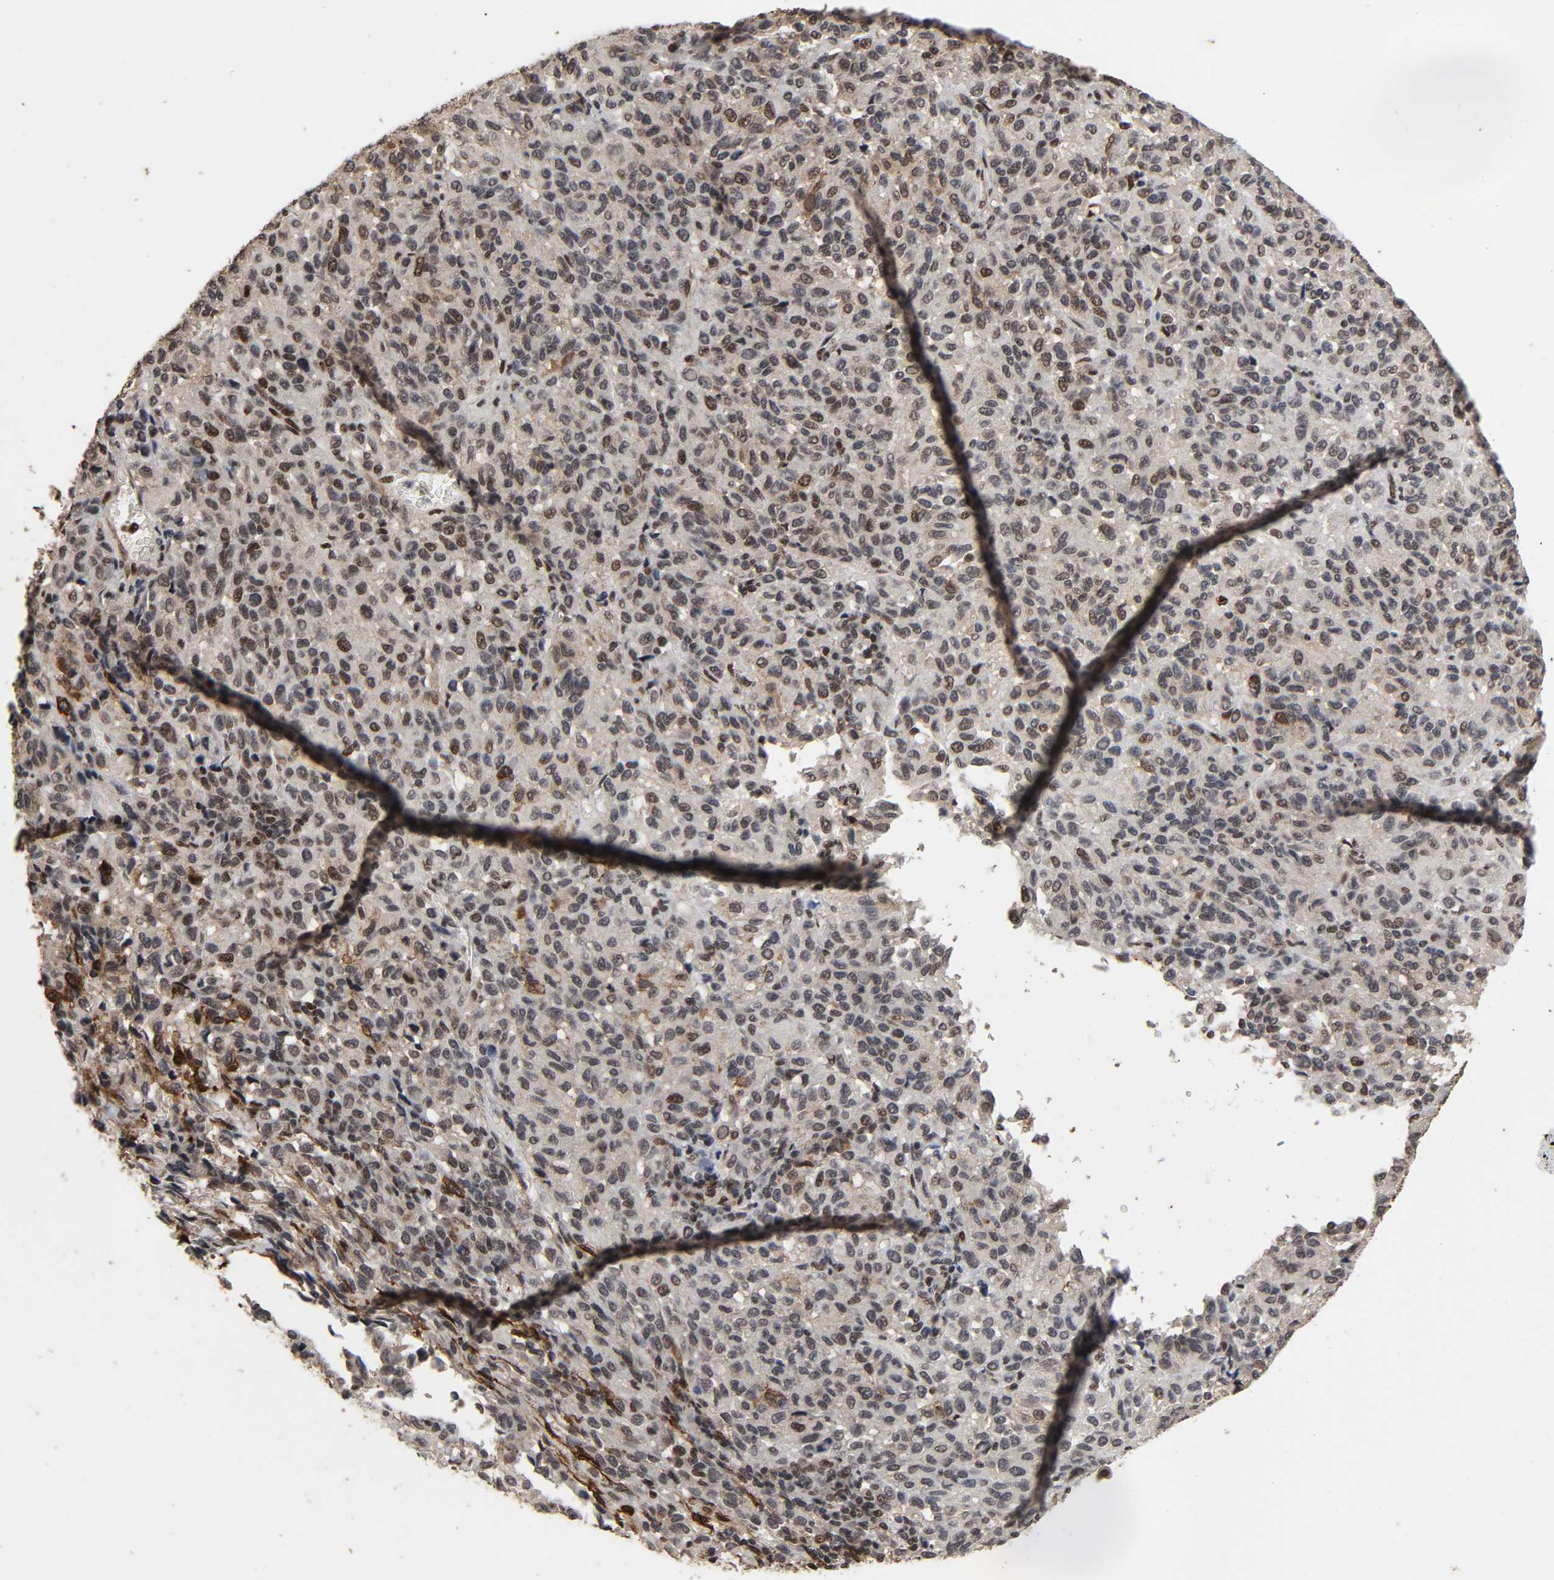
{"staining": {"intensity": "moderate", "quantity": "25%-75%", "location": "cytoplasmic/membranous,nuclear"}, "tissue": "melanoma", "cell_type": "Tumor cells", "image_type": "cancer", "snomed": [{"axis": "morphology", "description": "Malignant melanoma, Metastatic site"}, {"axis": "topography", "description": "Lung"}], "caption": "Approximately 25%-75% of tumor cells in human melanoma reveal moderate cytoplasmic/membranous and nuclear protein staining as visualized by brown immunohistochemical staining.", "gene": "AHNAK2", "patient": {"sex": "male", "age": 64}}